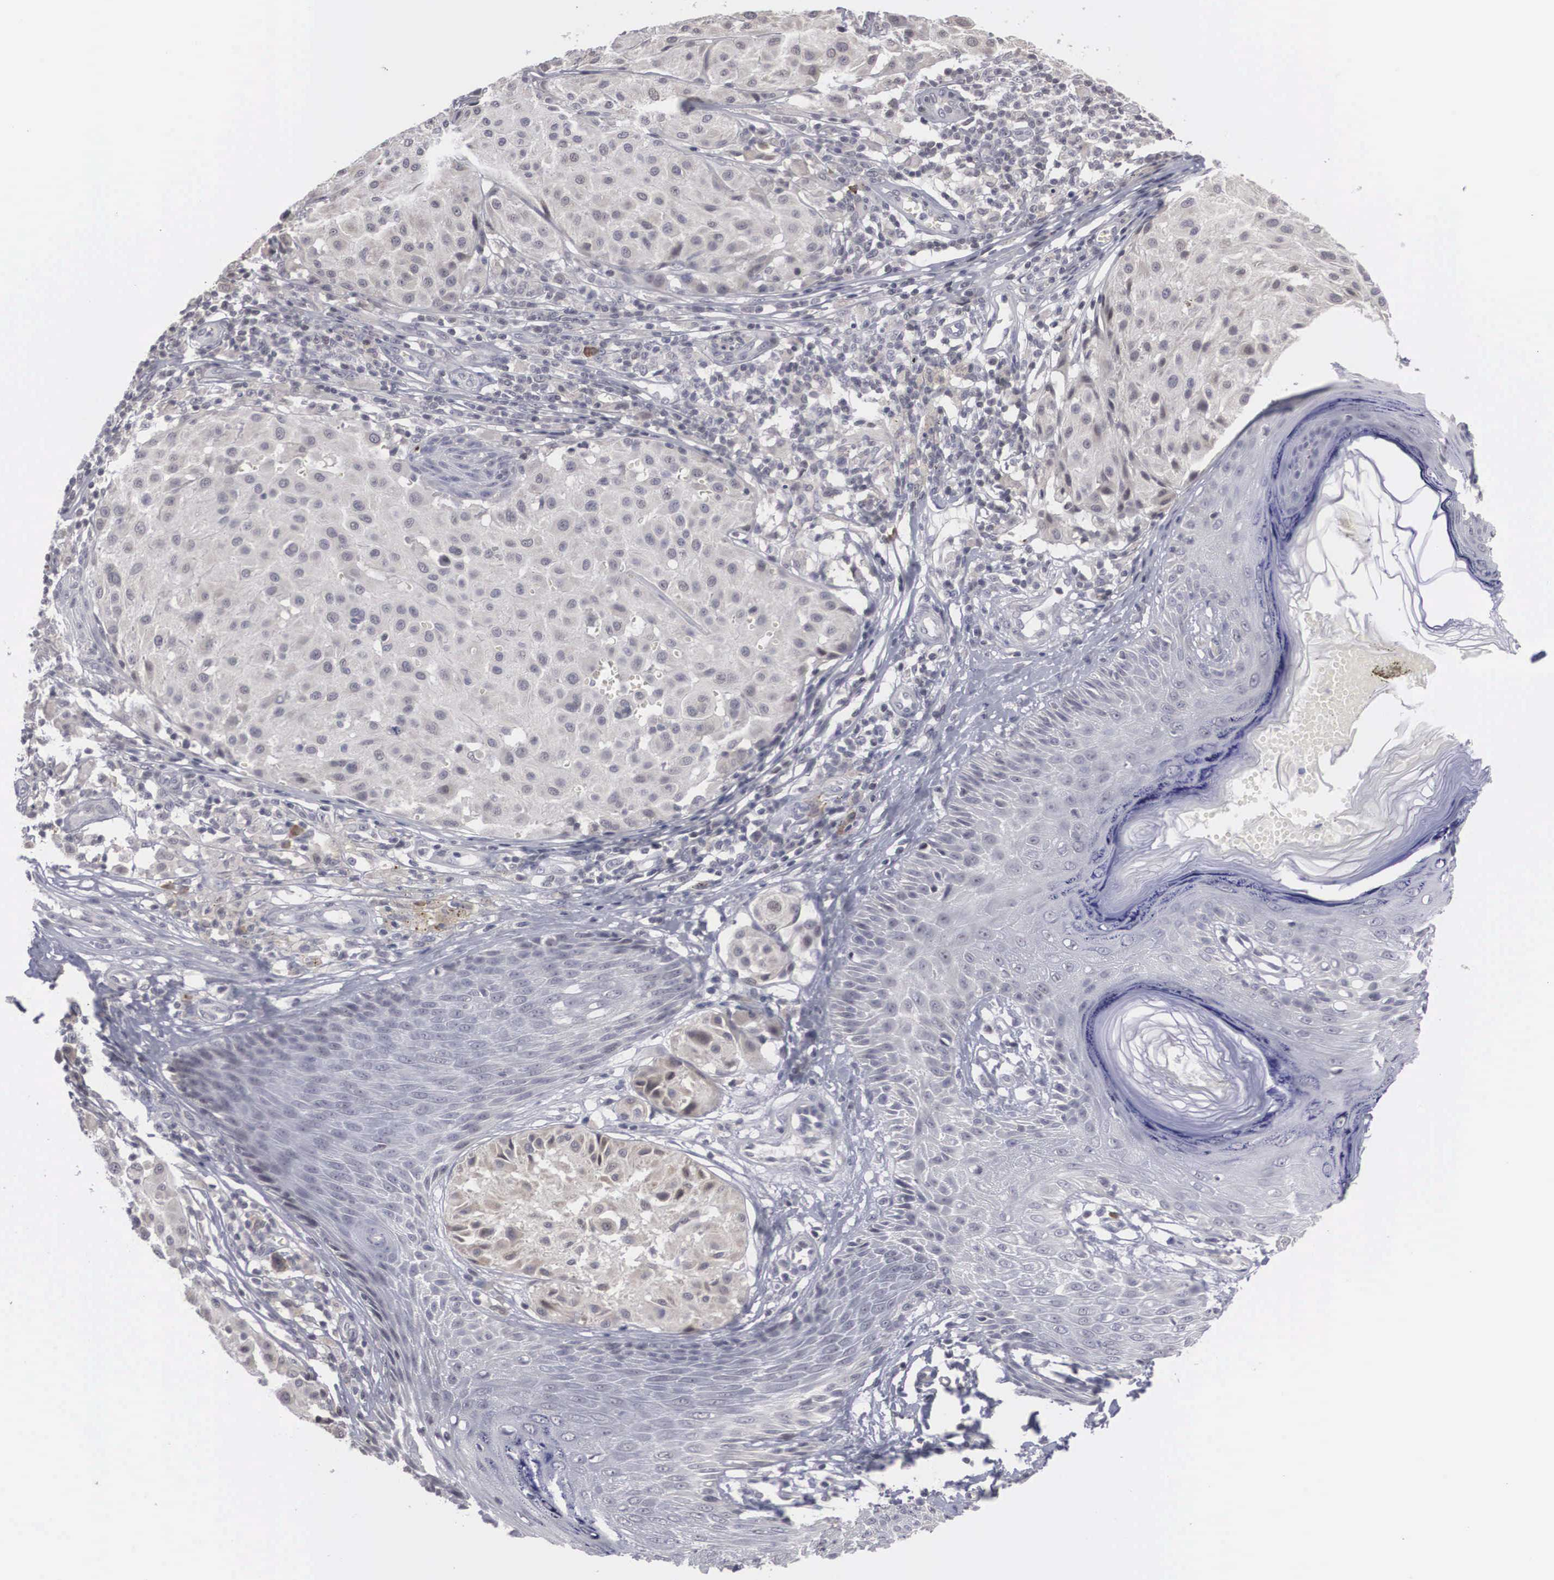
{"staining": {"intensity": "weak", "quantity": "25%-75%", "location": "cytoplasmic/membranous"}, "tissue": "melanoma", "cell_type": "Tumor cells", "image_type": "cancer", "snomed": [{"axis": "morphology", "description": "Malignant melanoma, NOS"}, {"axis": "topography", "description": "Skin"}], "caption": "The image displays a brown stain indicating the presence of a protein in the cytoplasmic/membranous of tumor cells in malignant melanoma.", "gene": "WDR89", "patient": {"sex": "male", "age": 36}}